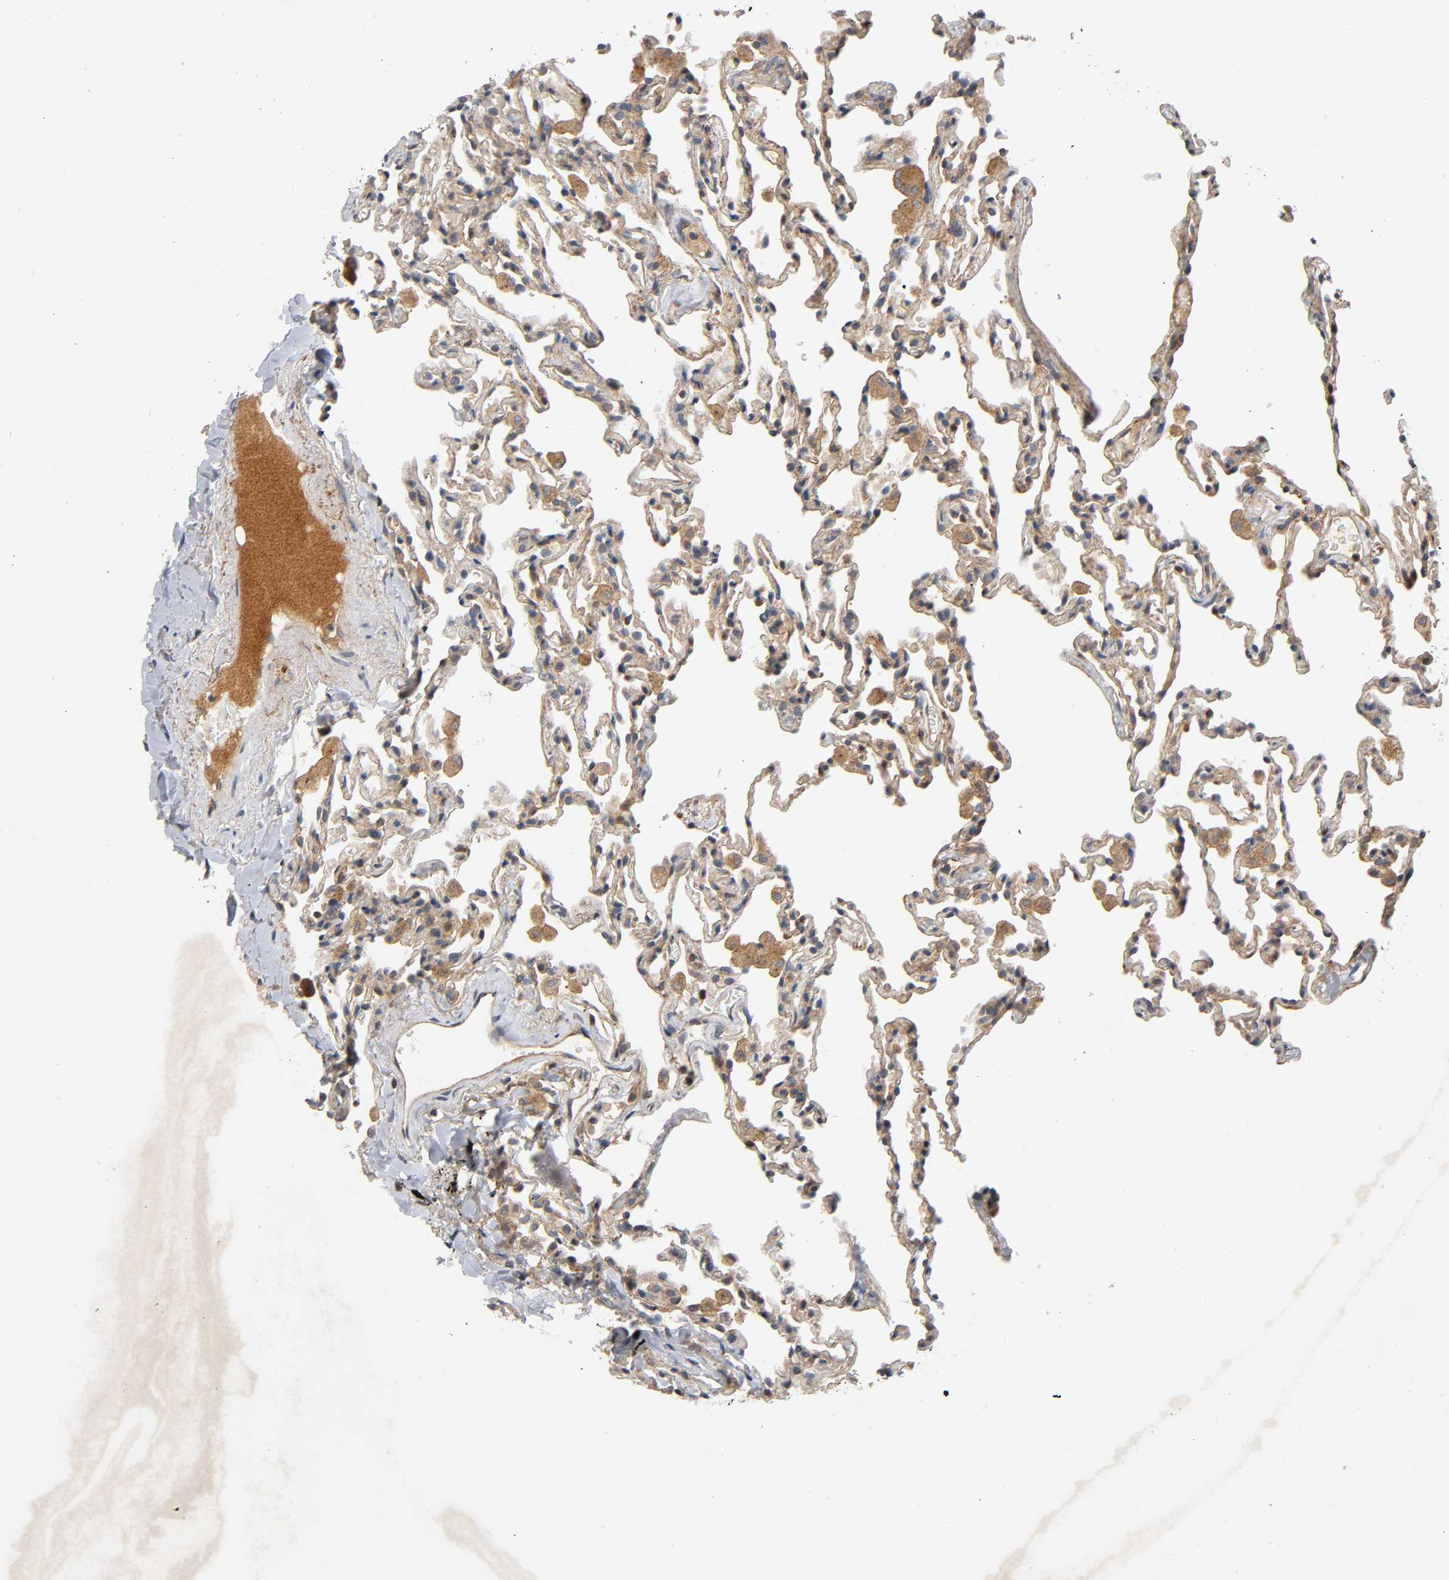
{"staining": {"intensity": "moderate", "quantity": ">75%", "location": "cytoplasmic/membranous"}, "tissue": "lung", "cell_type": "Alveolar cells", "image_type": "normal", "snomed": [{"axis": "morphology", "description": "Normal tissue, NOS"}, {"axis": "morphology", "description": "Soft tissue tumor metastatic"}, {"axis": "topography", "description": "Lung"}], "caption": "Lung stained for a protein (brown) displays moderate cytoplasmic/membranous positive positivity in approximately >75% of alveolar cells.", "gene": "IKBKB", "patient": {"sex": "male", "age": 59}}